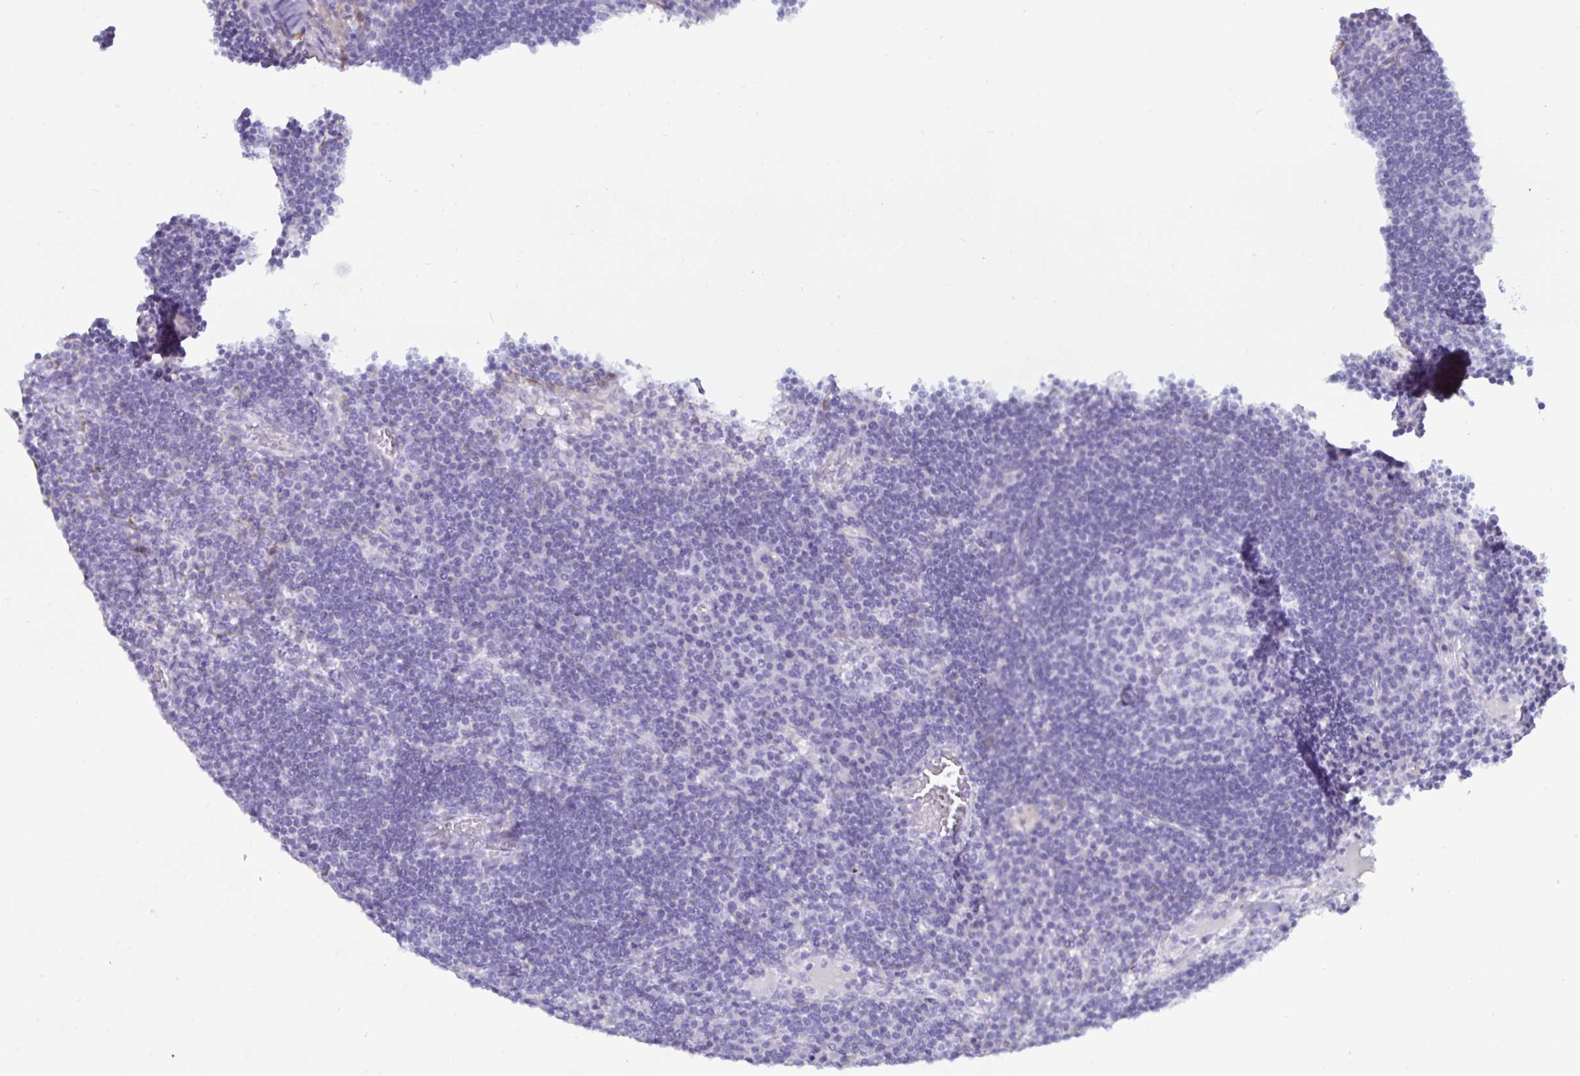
{"staining": {"intensity": "negative", "quantity": "none", "location": "none"}, "tissue": "lymph node", "cell_type": "Germinal center cells", "image_type": "normal", "snomed": [{"axis": "morphology", "description": "Normal tissue, NOS"}, {"axis": "topography", "description": "Lymph node"}], "caption": "Immunohistochemistry (IHC) image of normal lymph node: human lymph node stained with DAB shows no significant protein staining in germinal center cells.", "gene": "SPAG4", "patient": {"sex": "male", "age": 67}}